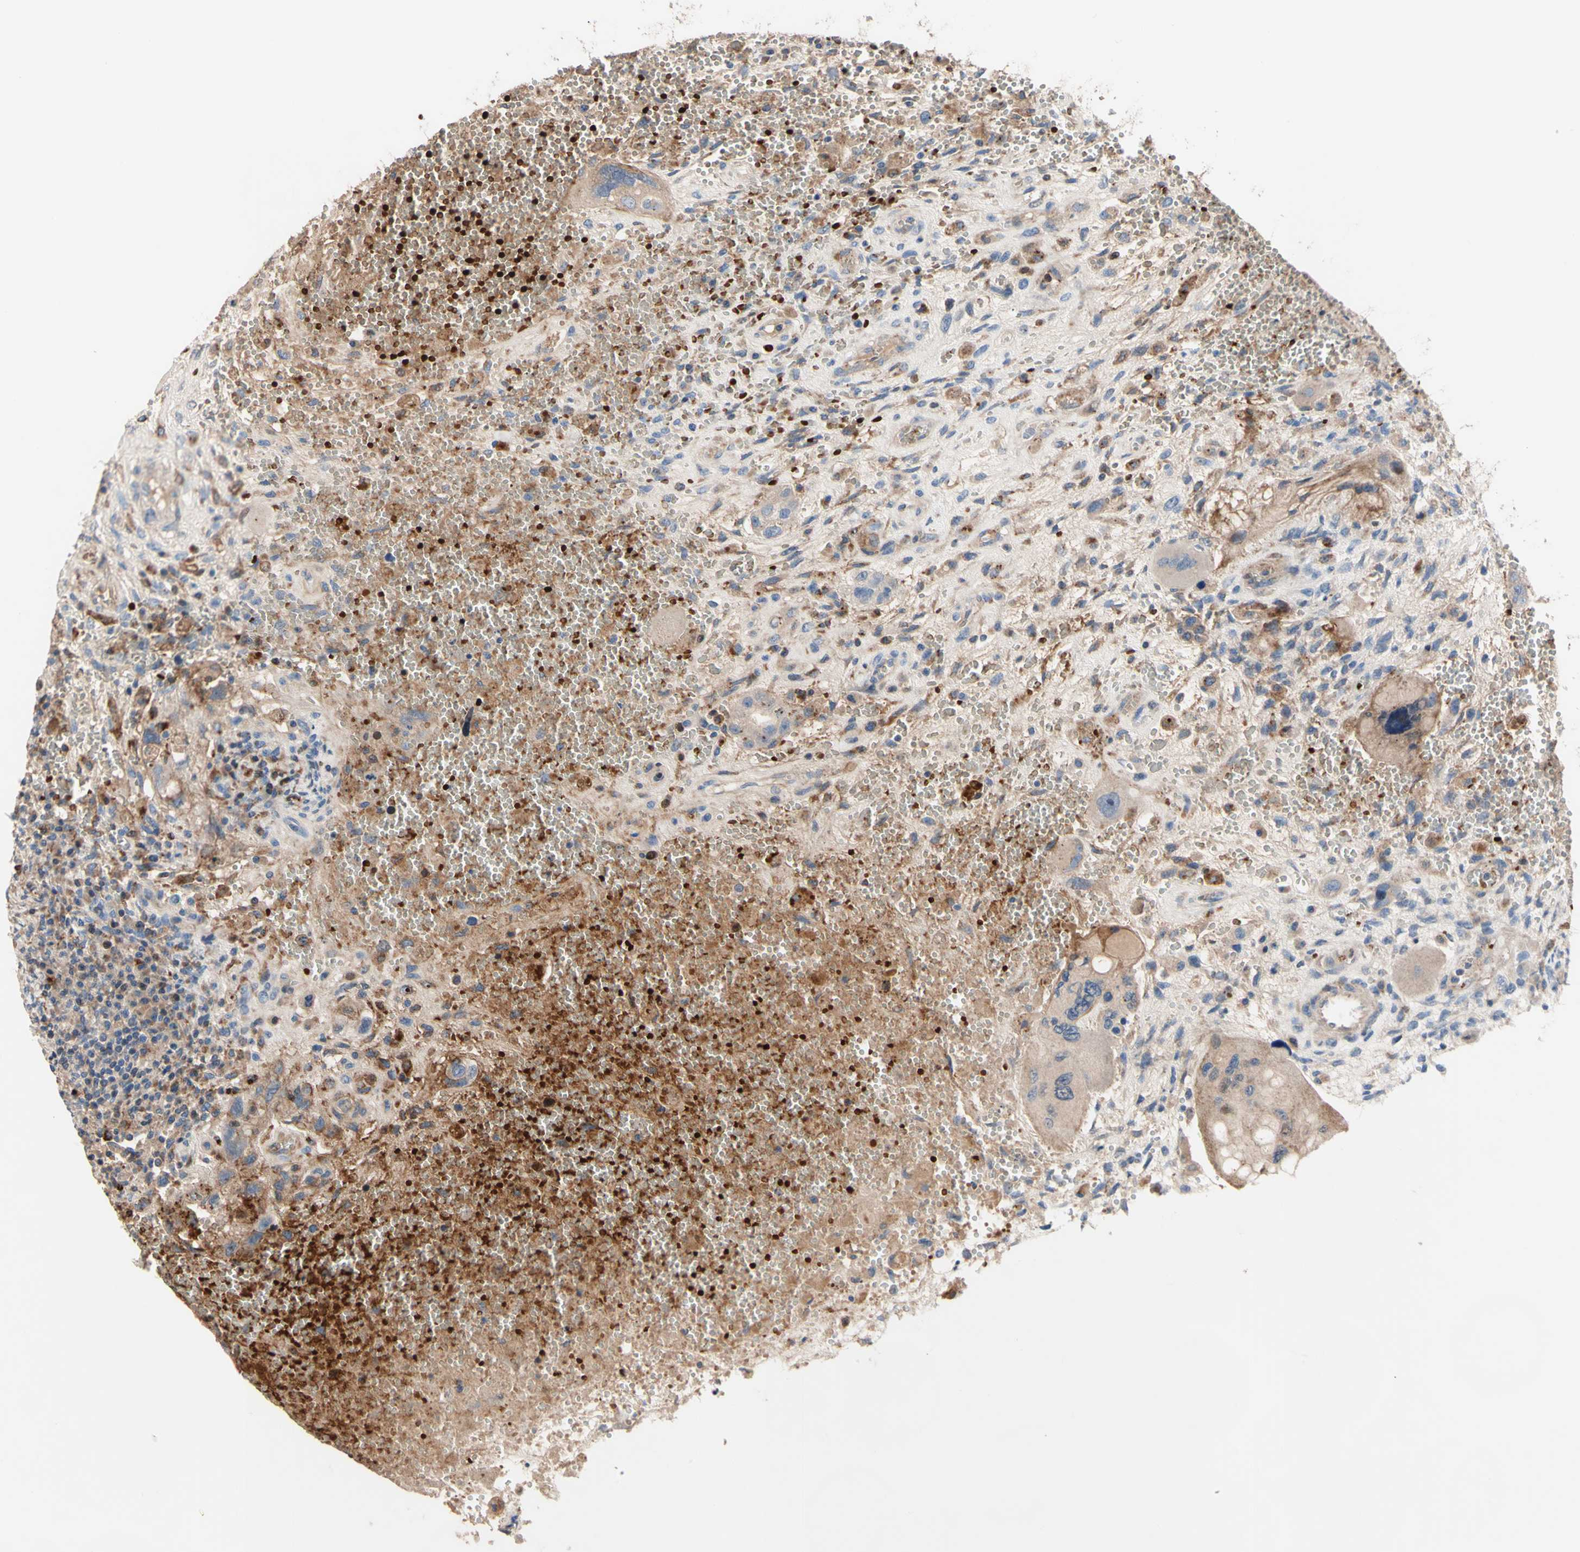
{"staining": {"intensity": "weak", "quantity": "25%-75%", "location": "cytoplasmic/membranous"}, "tissue": "testis cancer", "cell_type": "Tumor cells", "image_type": "cancer", "snomed": [{"axis": "morphology", "description": "Carcinoma, Embryonal, NOS"}, {"axis": "topography", "description": "Testis"}], "caption": "High-magnification brightfield microscopy of testis cancer (embryonal carcinoma) stained with DAB (3,3'-diaminobenzidine) (brown) and counterstained with hematoxylin (blue). tumor cells exhibit weak cytoplasmic/membranous expression is identified in about25%-75% of cells.", "gene": "CDON", "patient": {"sex": "male", "age": 26}}